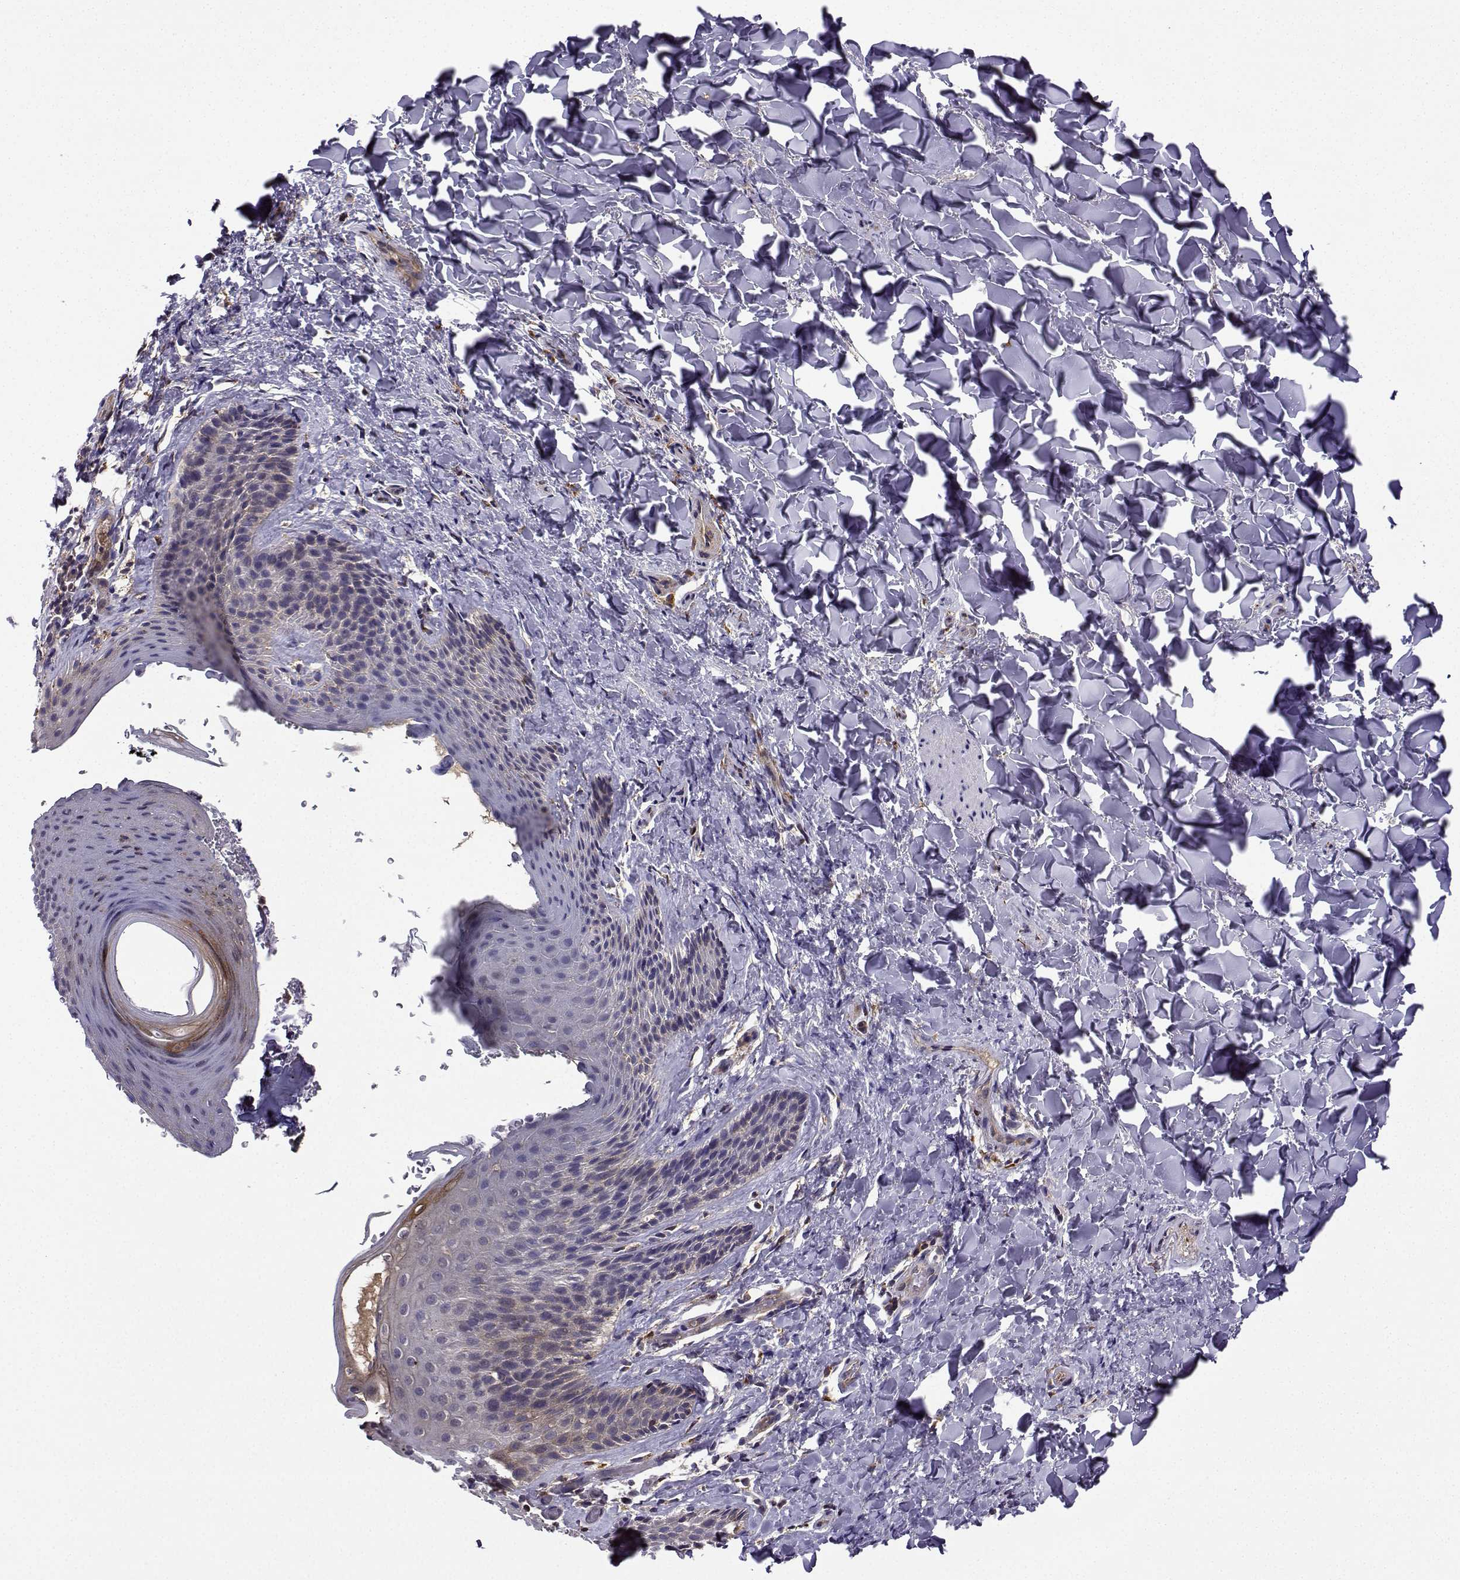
{"staining": {"intensity": "strong", "quantity": "25%-75%", "location": "cytoplasmic/membranous"}, "tissue": "skin", "cell_type": "Epidermal cells", "image_type": "normal", "snomed": [{"axis": "morphology", "description": "Normal tissue, NOS"}, {"axis": "topography", "description": "Anal"}], "caption": "Benign skin exhibits strong cytoplasmic/membranous expression in approximately 25%-75% of epidermal cells, visualized by immunohistochemistry.", "gene": "ITGB8", "patient": {"sex": "male", "age": 36}}